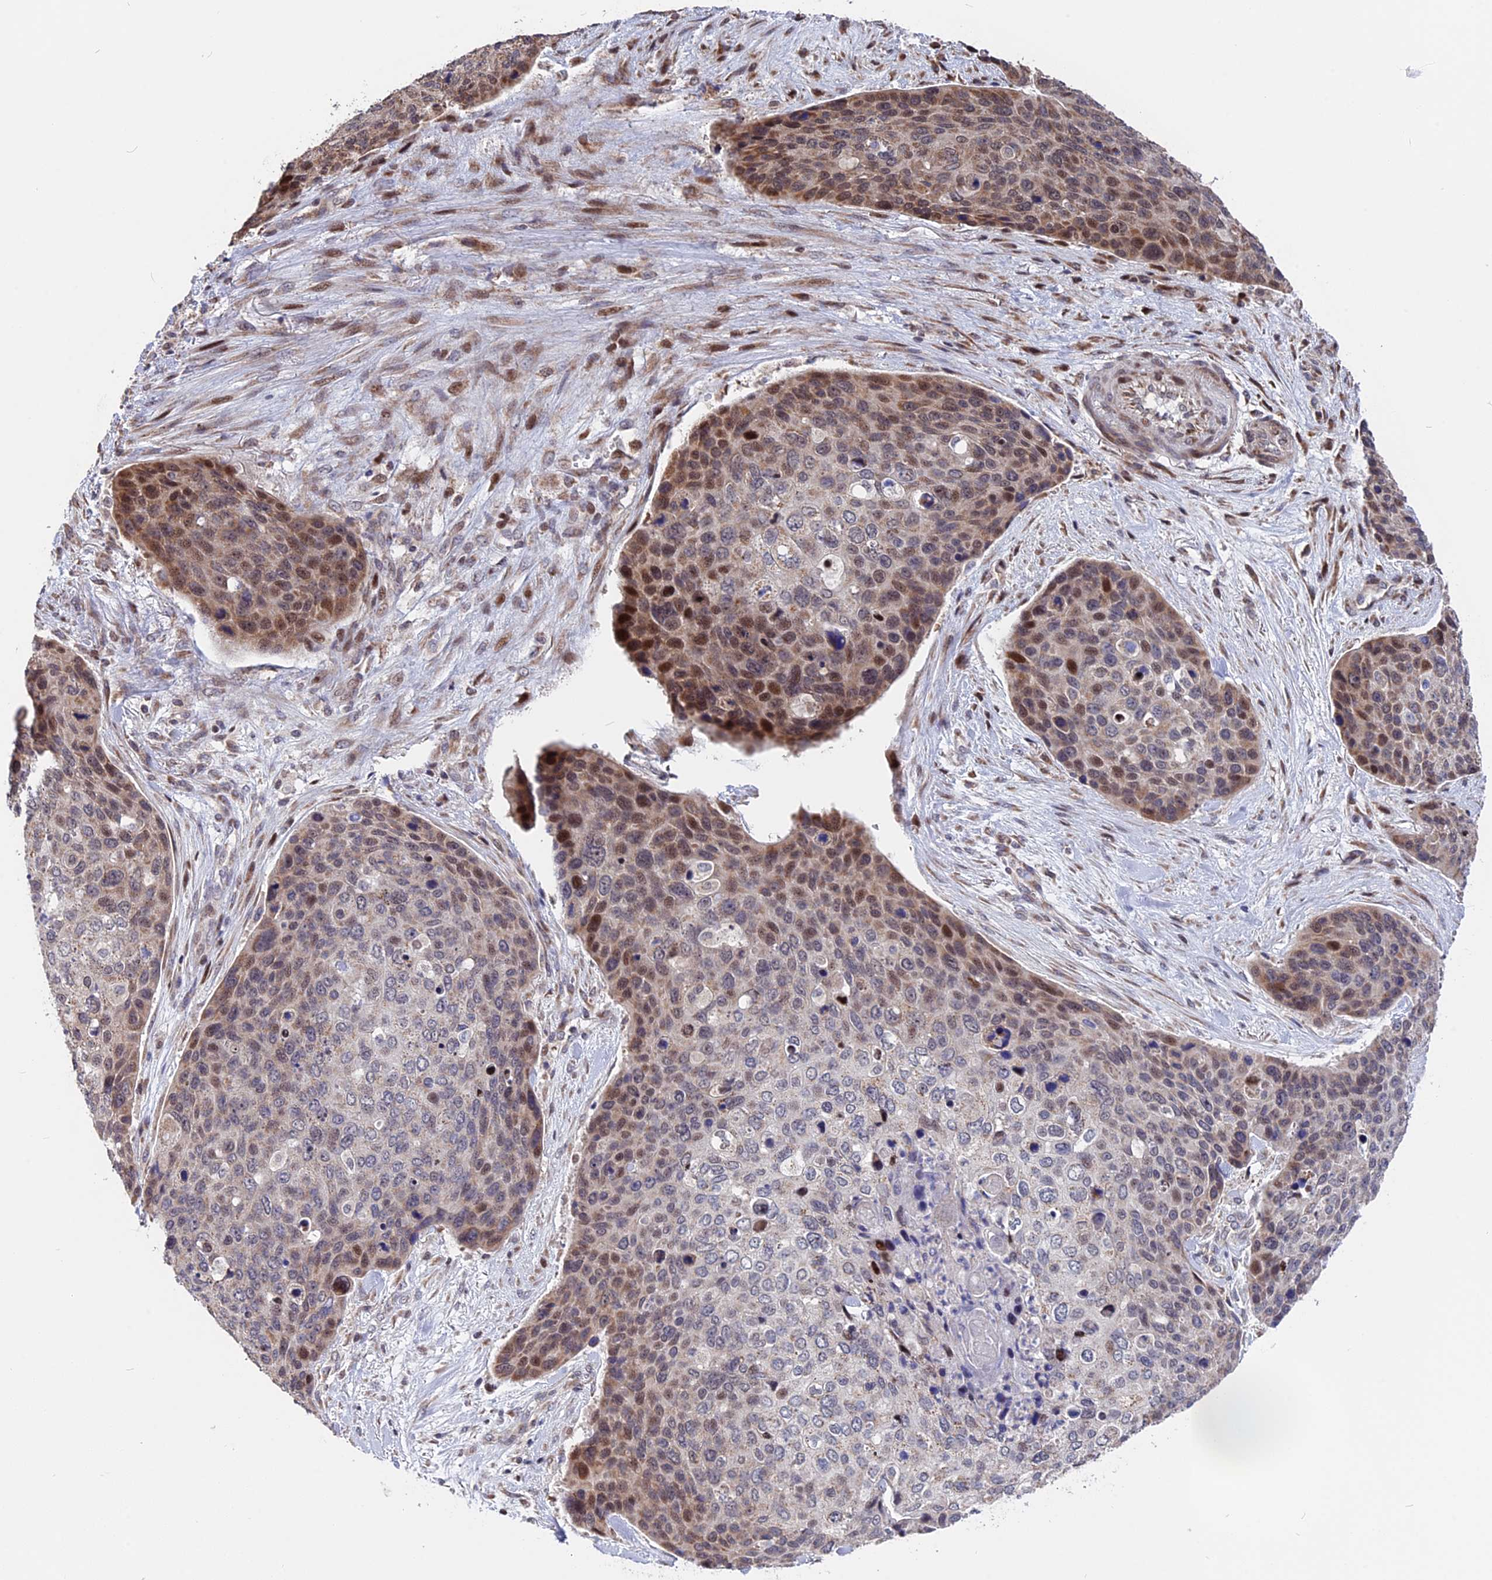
{"staining": {"intensity": "strong", "quantity": "25%-75%", "location": "cytoplasmic/membranous,nuclear"}, "tissue": "skin cancer", "cell_type": "Tumor cells", "image_type": "cancer", "snomed": [{"axis": "morphology", "description": "Basal cell carcinoma"}, {"axis": "topography", "description": "Skin"}], "caption": "Protein analysis of basal cell carcinoma (skin) tissue reveals strong cytoplasmic/membranous and nuclear staining in approximately 25%-75% of tumor cells.", "gene": "FAM174C", "patient": {"sex": "female", "age": 74}}